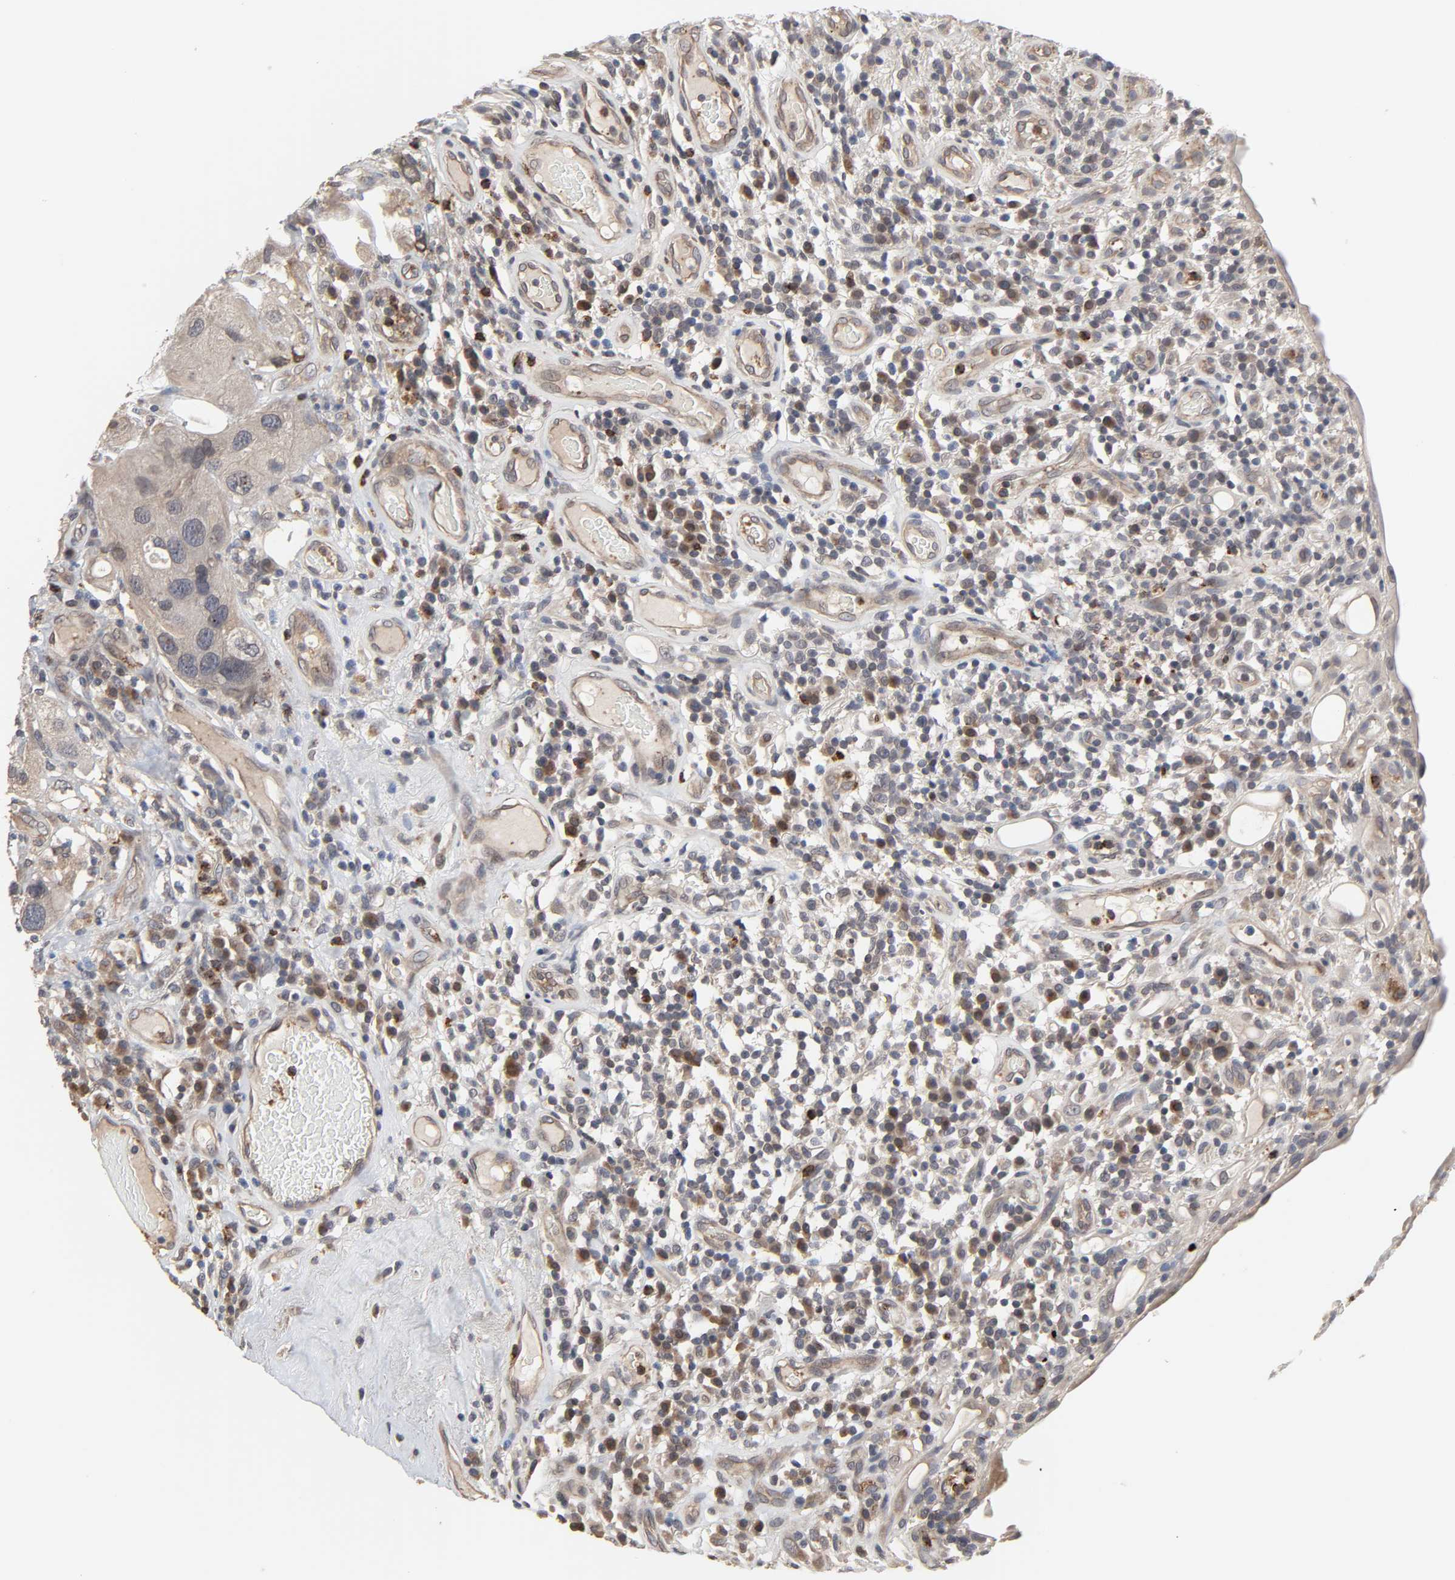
{"staining": {"intensity": "moderate", "quantity": ">75%", "location": "cytoplasmic/membranous,nuclear"}, "tissue": "urothelial cancer", "cell_type": "Tumor cells", "image_type": "cancer", "snomed": [{"axis": "morphology", "description": "Urothelial carcinoma, High grade"}, {"axis": "topography", "description": "Urinary bladder"}], "caption": "A high-resolution histopathology image shows immunohistochemistry (IHC) staining of urothelial cancer, which displays moderate cytoplasmic/membranous and nuclear expression in about >75% of tumor cells.", "gene": "CCDC175", "patient": {"sex": "female", "age": 64}}